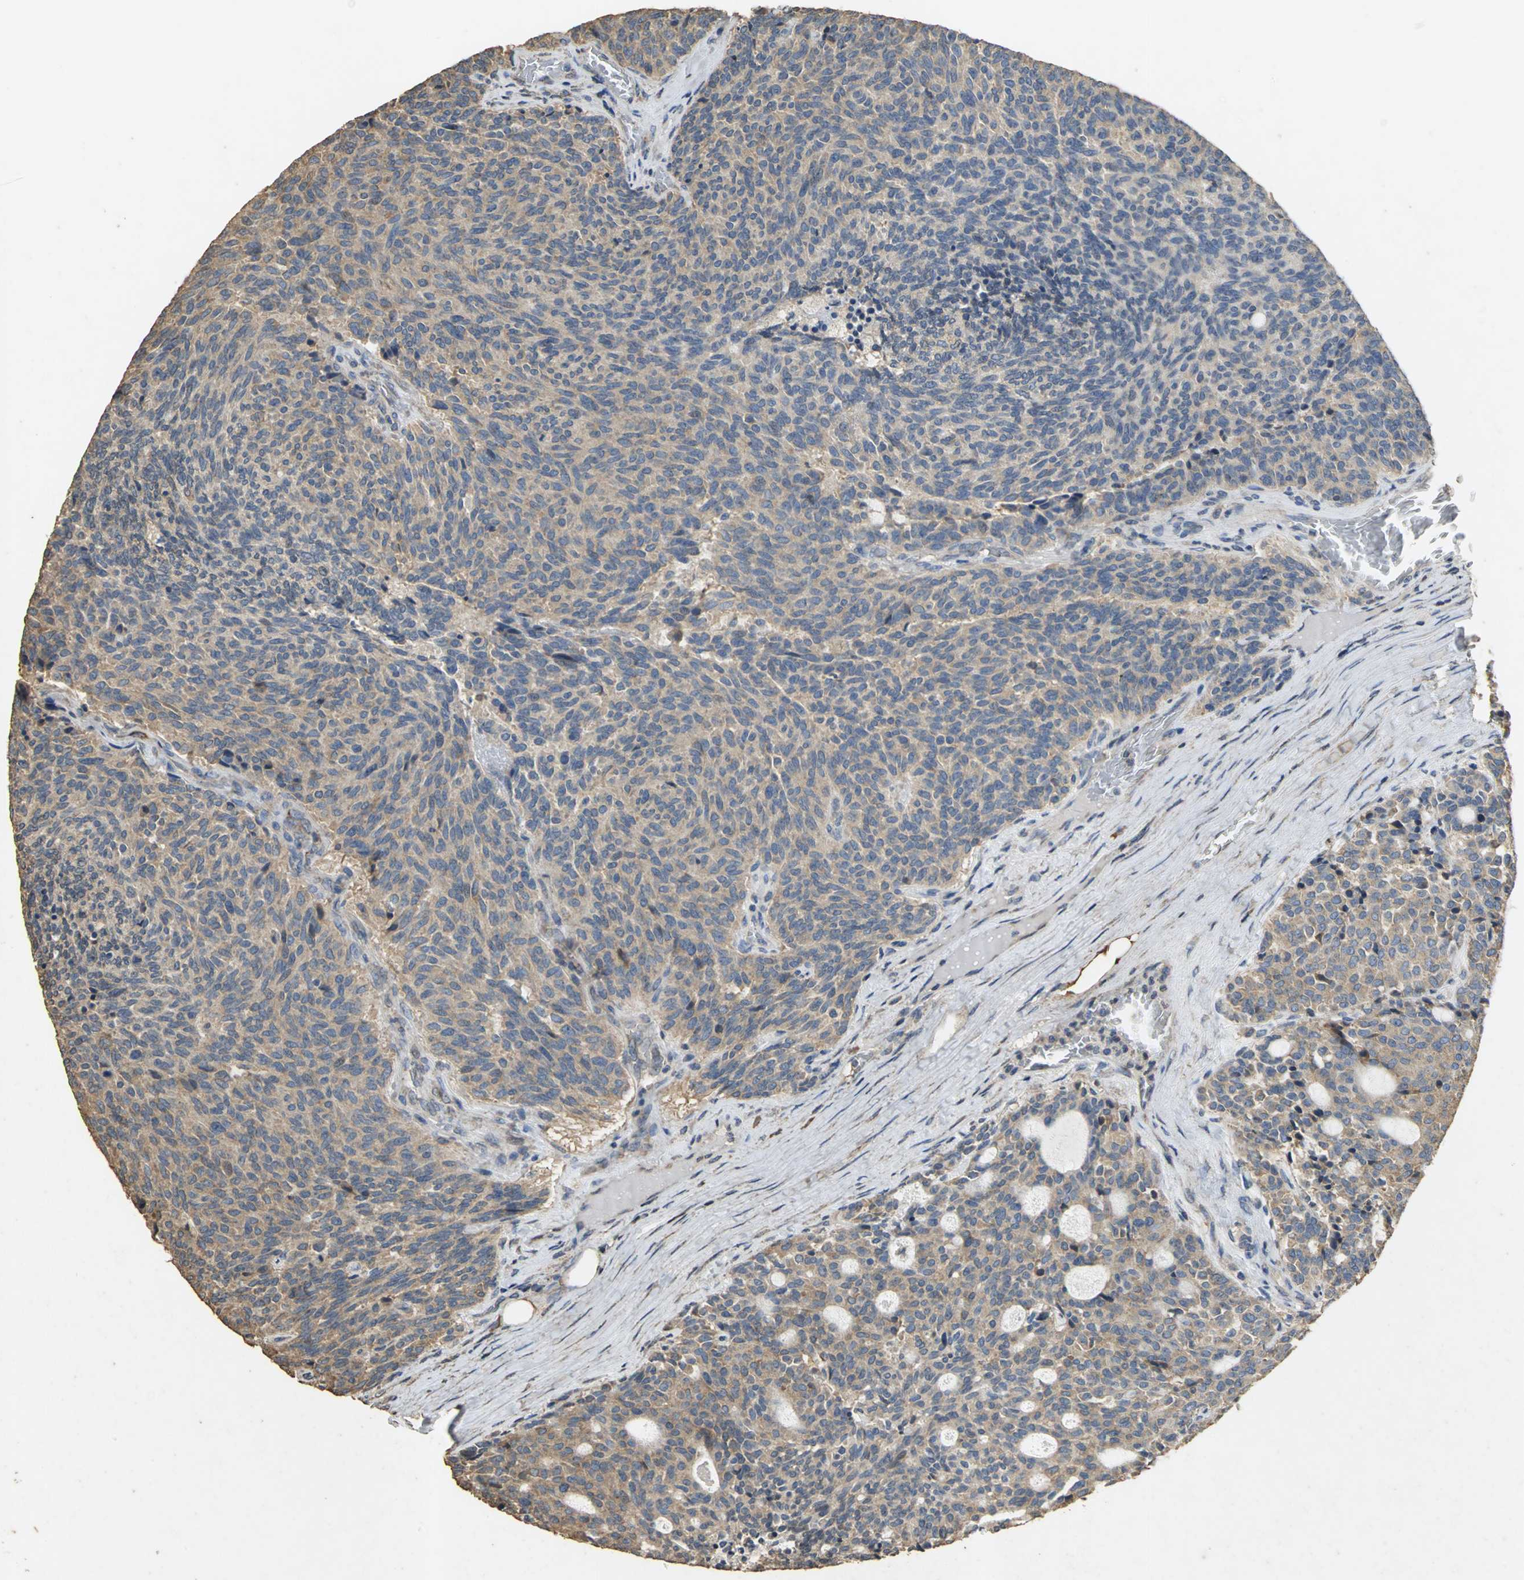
{"staining": {"intensity": "weak", "quantity": ">75%", "location": "cytoplasmic/membranous"}, "tissue": "carcinoid", "cell_type": "Tumor cells", "image_type": "cancer", "snomed": [{"axis": "morphology", "description": "Carcinoid, malignant, NOS"}, {"axis": "topography", "description": "Pancreas"}], "caption": "Weak cytoplasmic/membranous expression is seen in about >75% of tumor cells in carcinoid.", "gene": "ACSL4", "patient": {"sex": "female", "age": 54}}